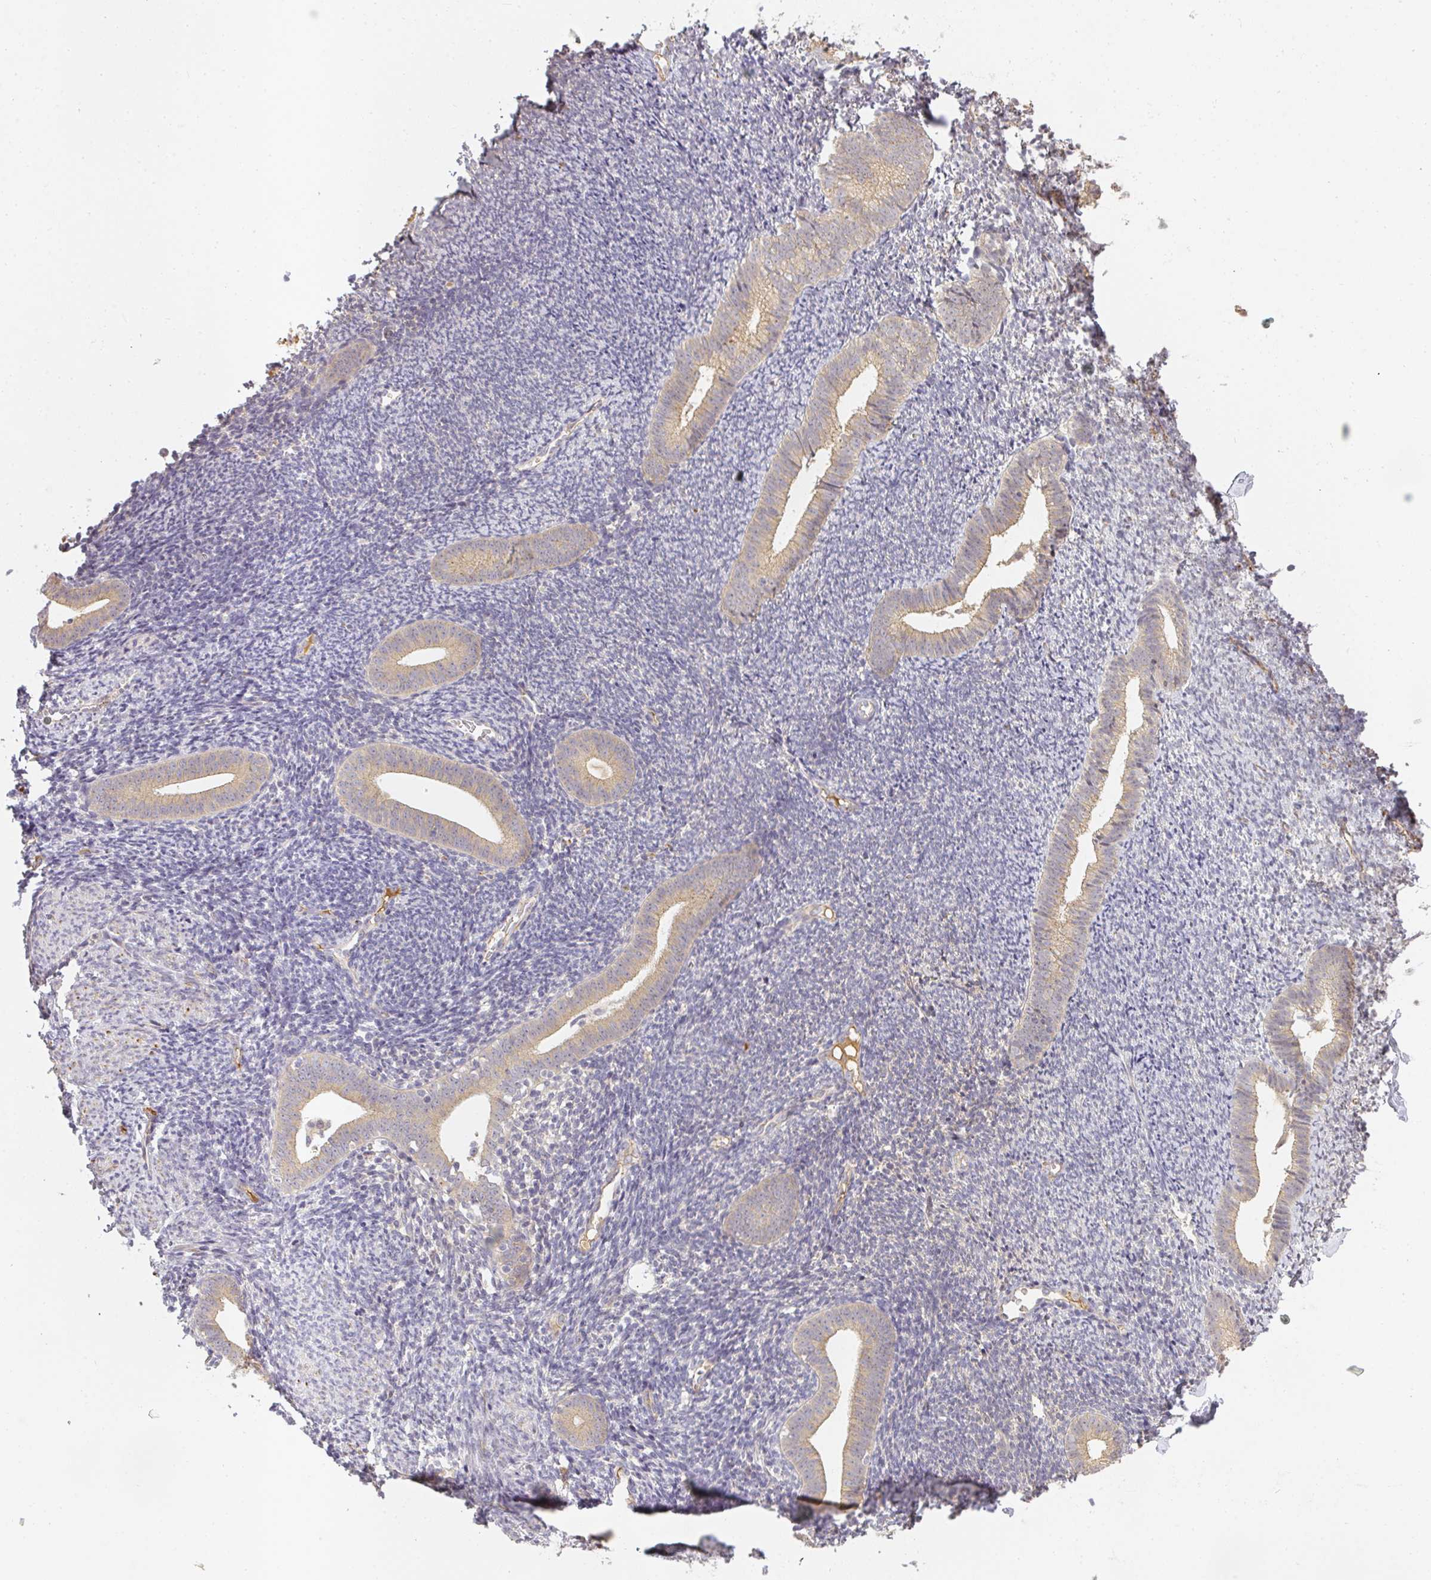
{"staining": {"intensity": "negative", "quantity": "none", "location": "none"}, "tissue": "endometrium", "cell_type": "Cells in endometrial stroma", "image_type": "normal", "snomed": [{"axis": "morphology", "description": "Normal tissue, NOS"}, {"axis": "topography", "description": "Endometrium"}], "caption": "A high-resolution image shows immunohistochemistry staining of unremarkable endometrium, which demonstrates no significant positivity in cells in endometrial stroma.", "gene": "SLC35B3", "patient": {"sex": "female", "age": 39}}